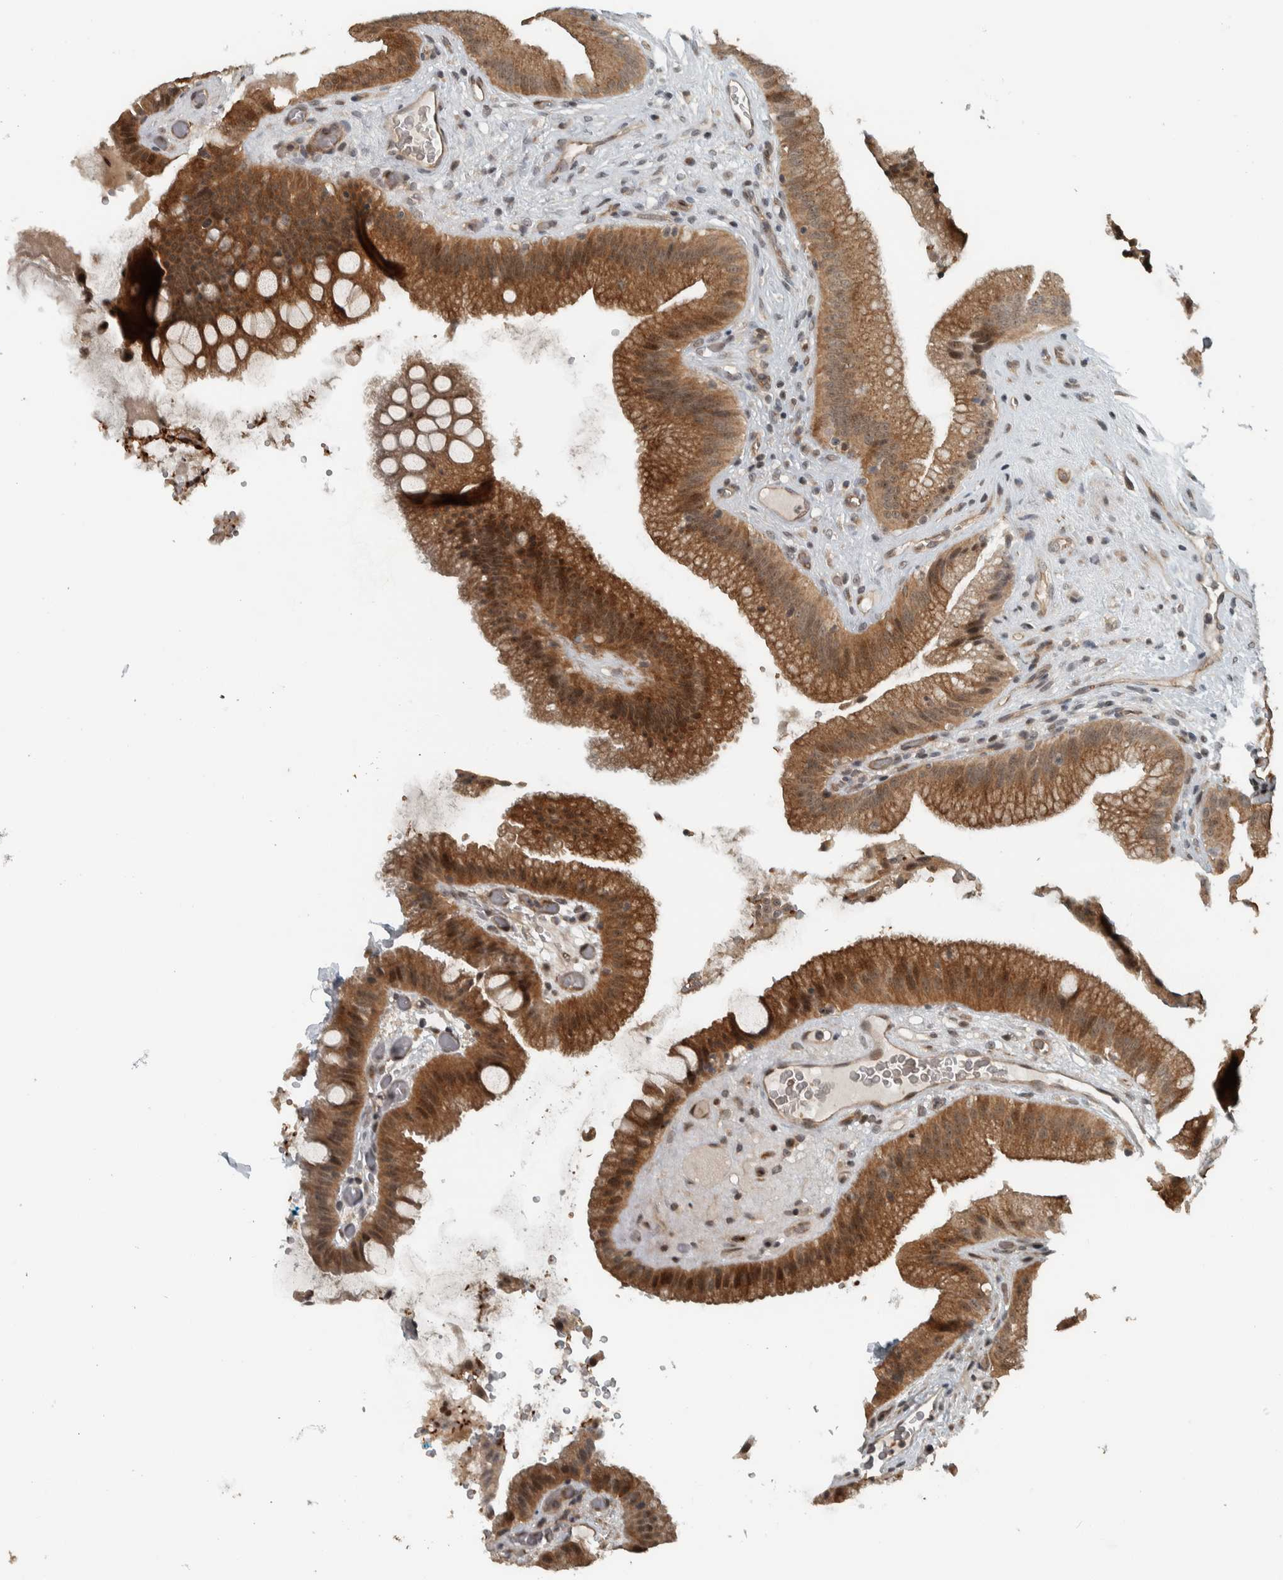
{"staining": {"intensity": "strong", "quantity": ">75%", "location": "cytoplasmic/membranous,nuclear"}, "tissue": "gallbladder", "cell_type": "Glandular cells", "image_type": "normal", "snomed": [{"axis": "morphology", "description": "Normal tissue, NOS"}, {"axis": "topography", "description": "Gallbladder"}], "caption": "Strong cytoplasmic/membranous,nuclear protein staining is identified in about >75% of glandular cells in gallbladder. (Stains: DAB (3,3'-diaminobenzidine) in brown, nuclei in blue, Microscopy: brightfield microscopy at high magnification).", "gene": "NAPG", "patient": {"sex": "male", "age": 49}}